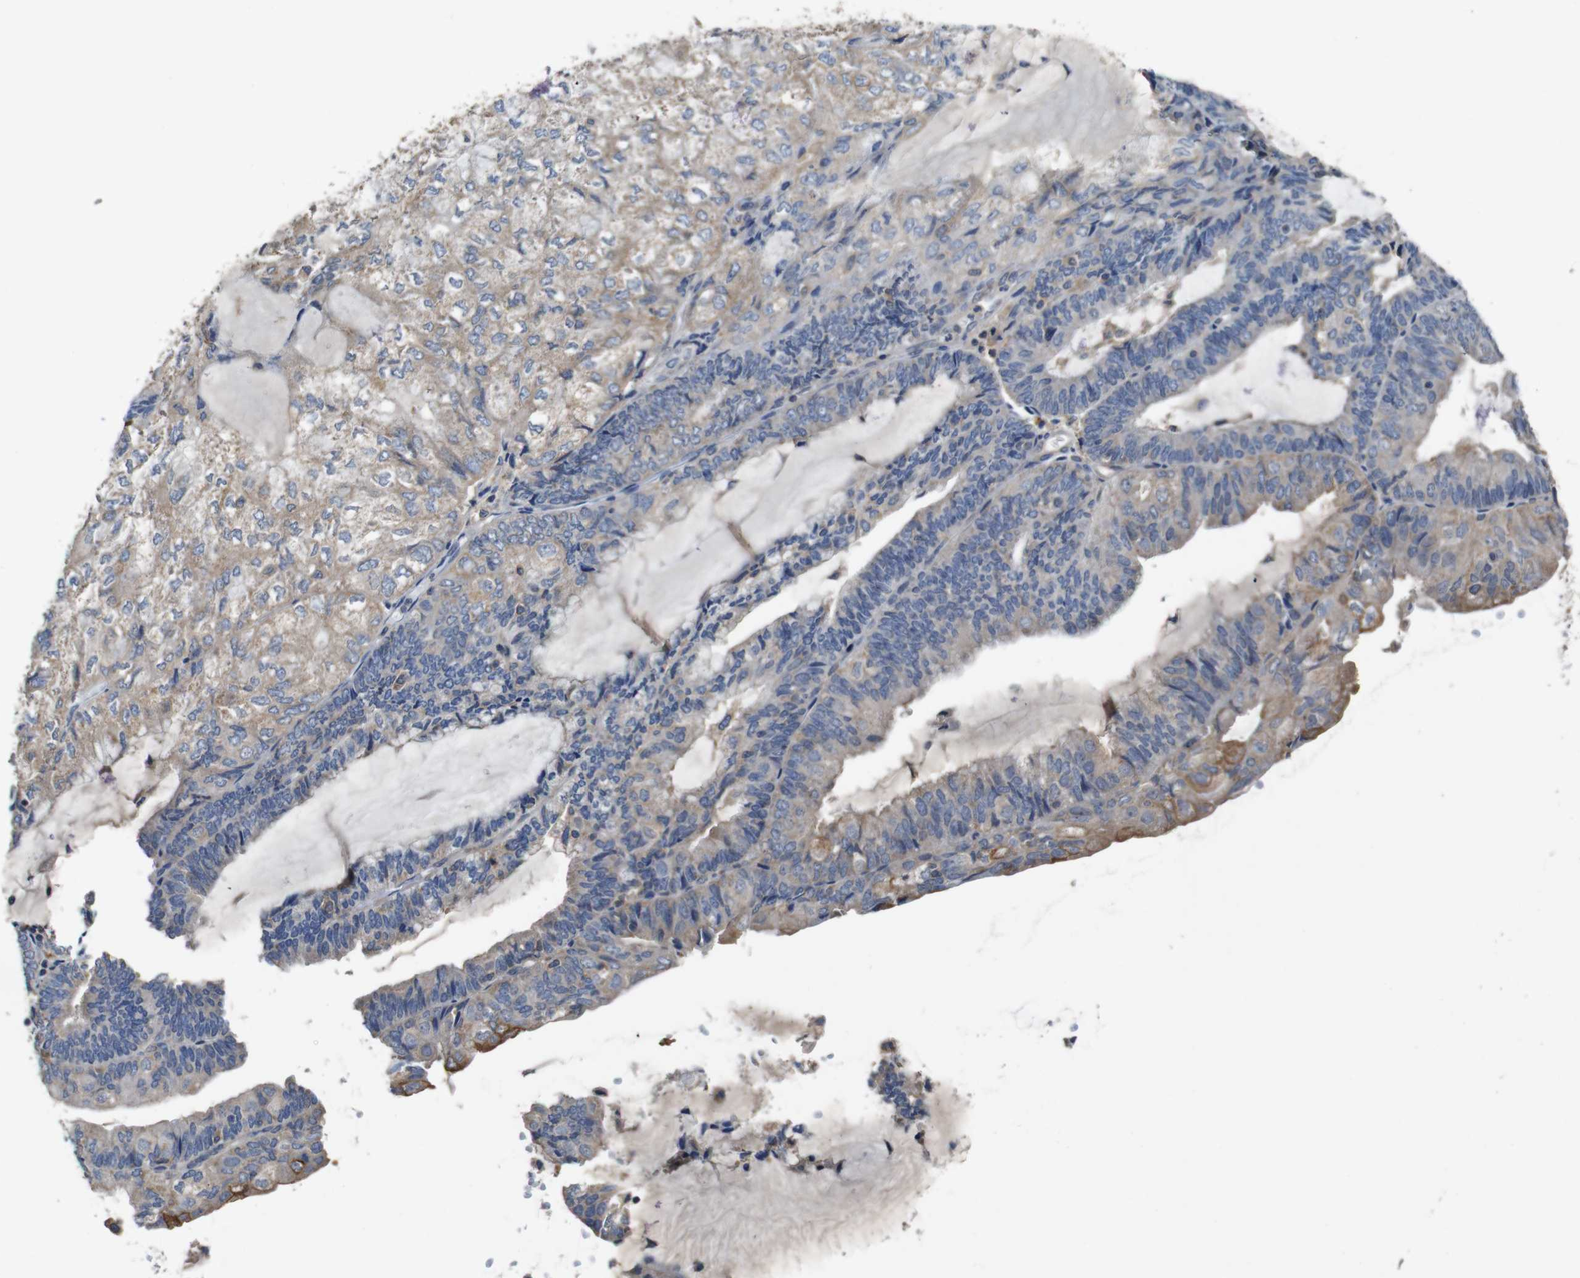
{"staining": {"intensity": "weak", "quantity": "25%-75%", "location": "cytoplasmic/membranous"}, "tissue": "endometrial cancer", "cell_type": "Tumor cells", "image_type": "cancer", "snomed": [{"axis": "morphology", "description": "Adenocarcinoma, NOS"}, {"axis": "topography", "description": "Endometrium"}], "caption": "This image demonstrates IHC staining of human endometrial adenocarcinoma, with low weak cytoplasmic/membranous staining in about 25%-75% of tumor cells.", "gene": "GLIPR1", "patient": {"sex": "female", "age": 81}}